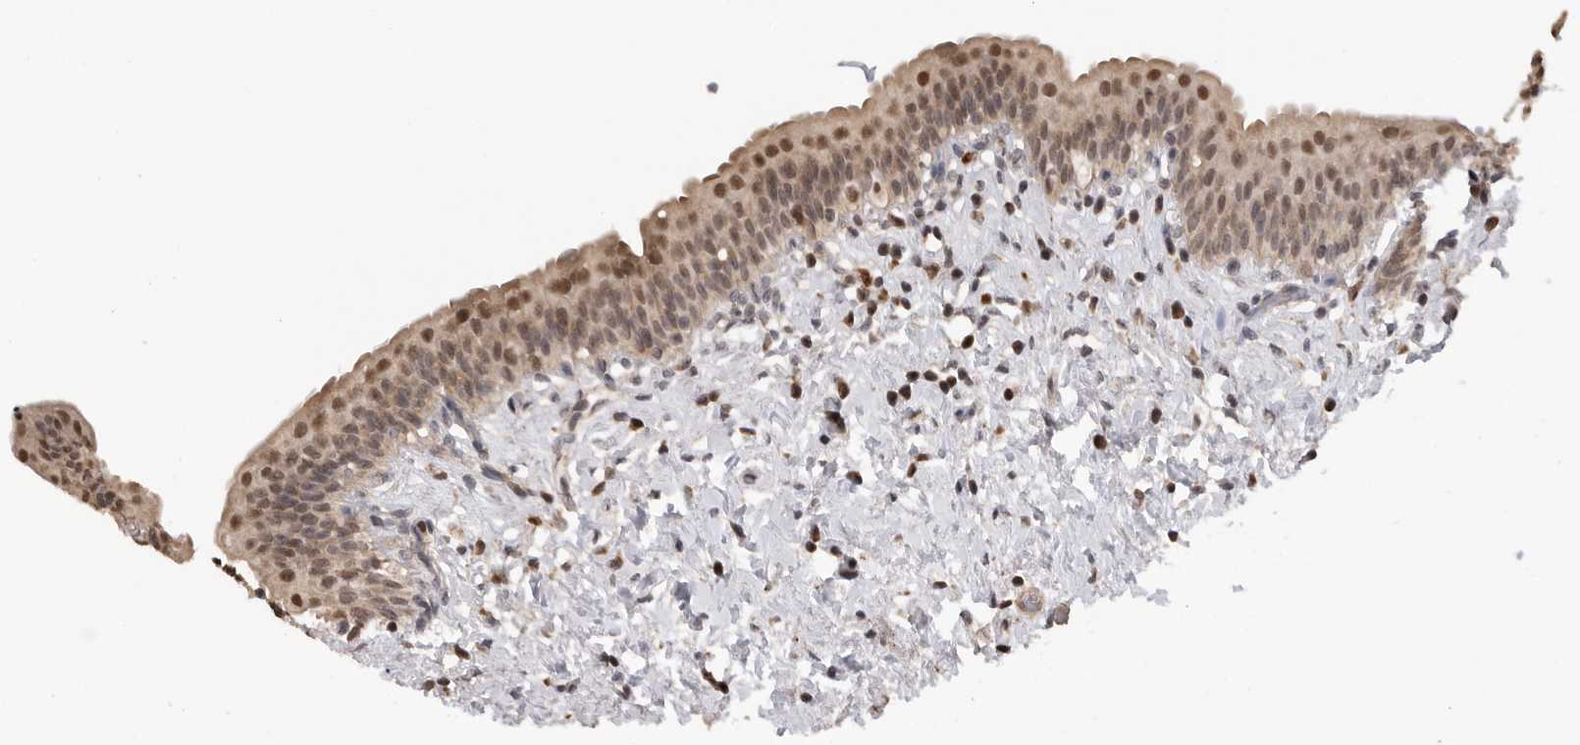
{"staining": {"intensity": "strong", "quantity": ">75%", "location": "cytoplasmic/membranous,nuclear"}, "tissue": "urinary bladder", "cell_type": "Urothelial cells", "image_type": "normal", "snomed": [{"axis": "morphology", "description": "Normal tissue, NOS"}, {"axis": "topography", "description": "Urinary bladder"}], "caption": "Urinary bladder stained with DAB (3,3'-diaminobenzidine) IHC shows high levels of strong cytoplasmic/membranous,nuclear expression in about >75% of urothelial cells.", "gene": "SMARCC1", "patient": {"sex": "male", "age": 83}}